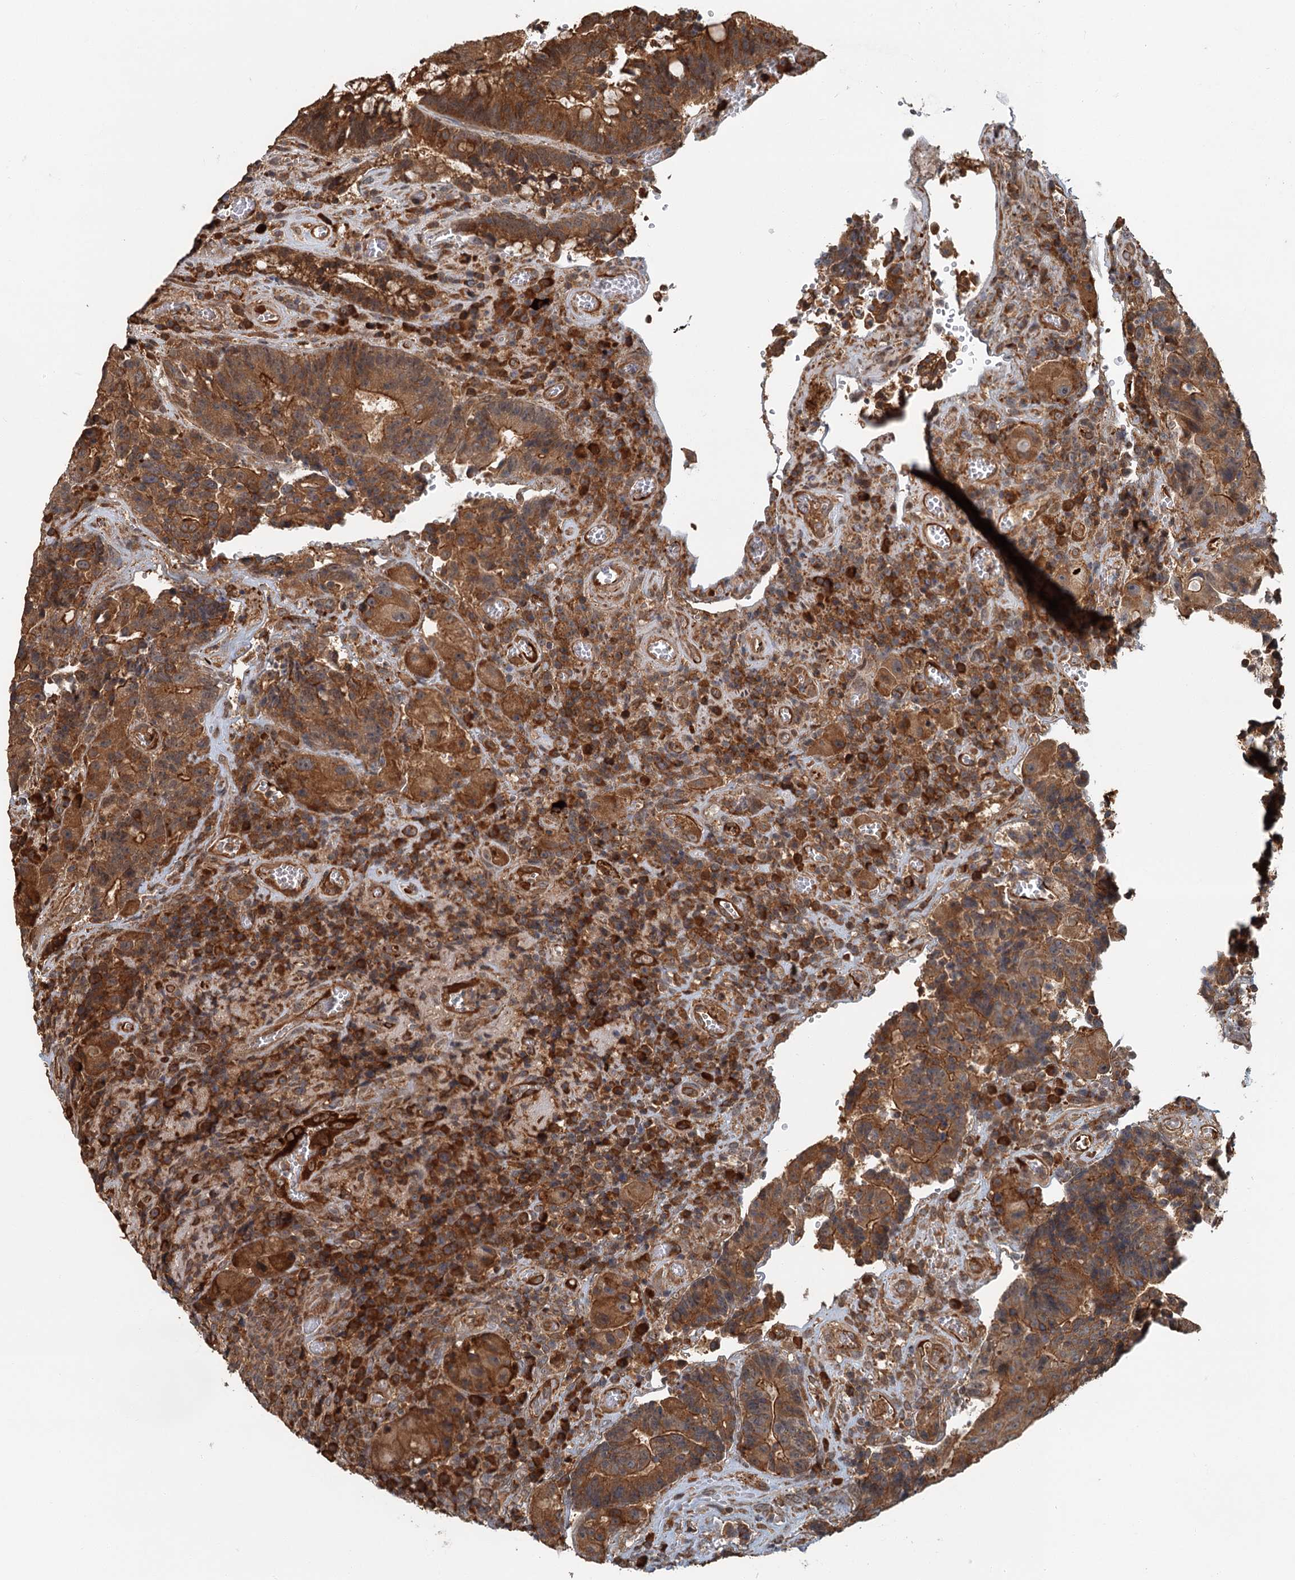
{"staining": {"intensity": "moderate", "quantity": ">75%", "location": "cytoplasmic/membranous"}, "tissue": "colorectal cancer", "cell_type": "Tumor cells", "image_type": "cancer", "snomed": [{"axis": "morphology", "description": "Adenocarcinoma, NOS"}, {"axis": "topography", "description": "Rectum"}], "caption": "A medium amount of moderate cytoplasmic/membranous positivity is present in approximately >75% of tumor cells in colorectal cancer (adenocarcinoma) tissue. Ihc stains the protein in brown and the nuclei are stained blue.", "gene": "ZNF527", "patient": {"sex": "male", "age": 69}}